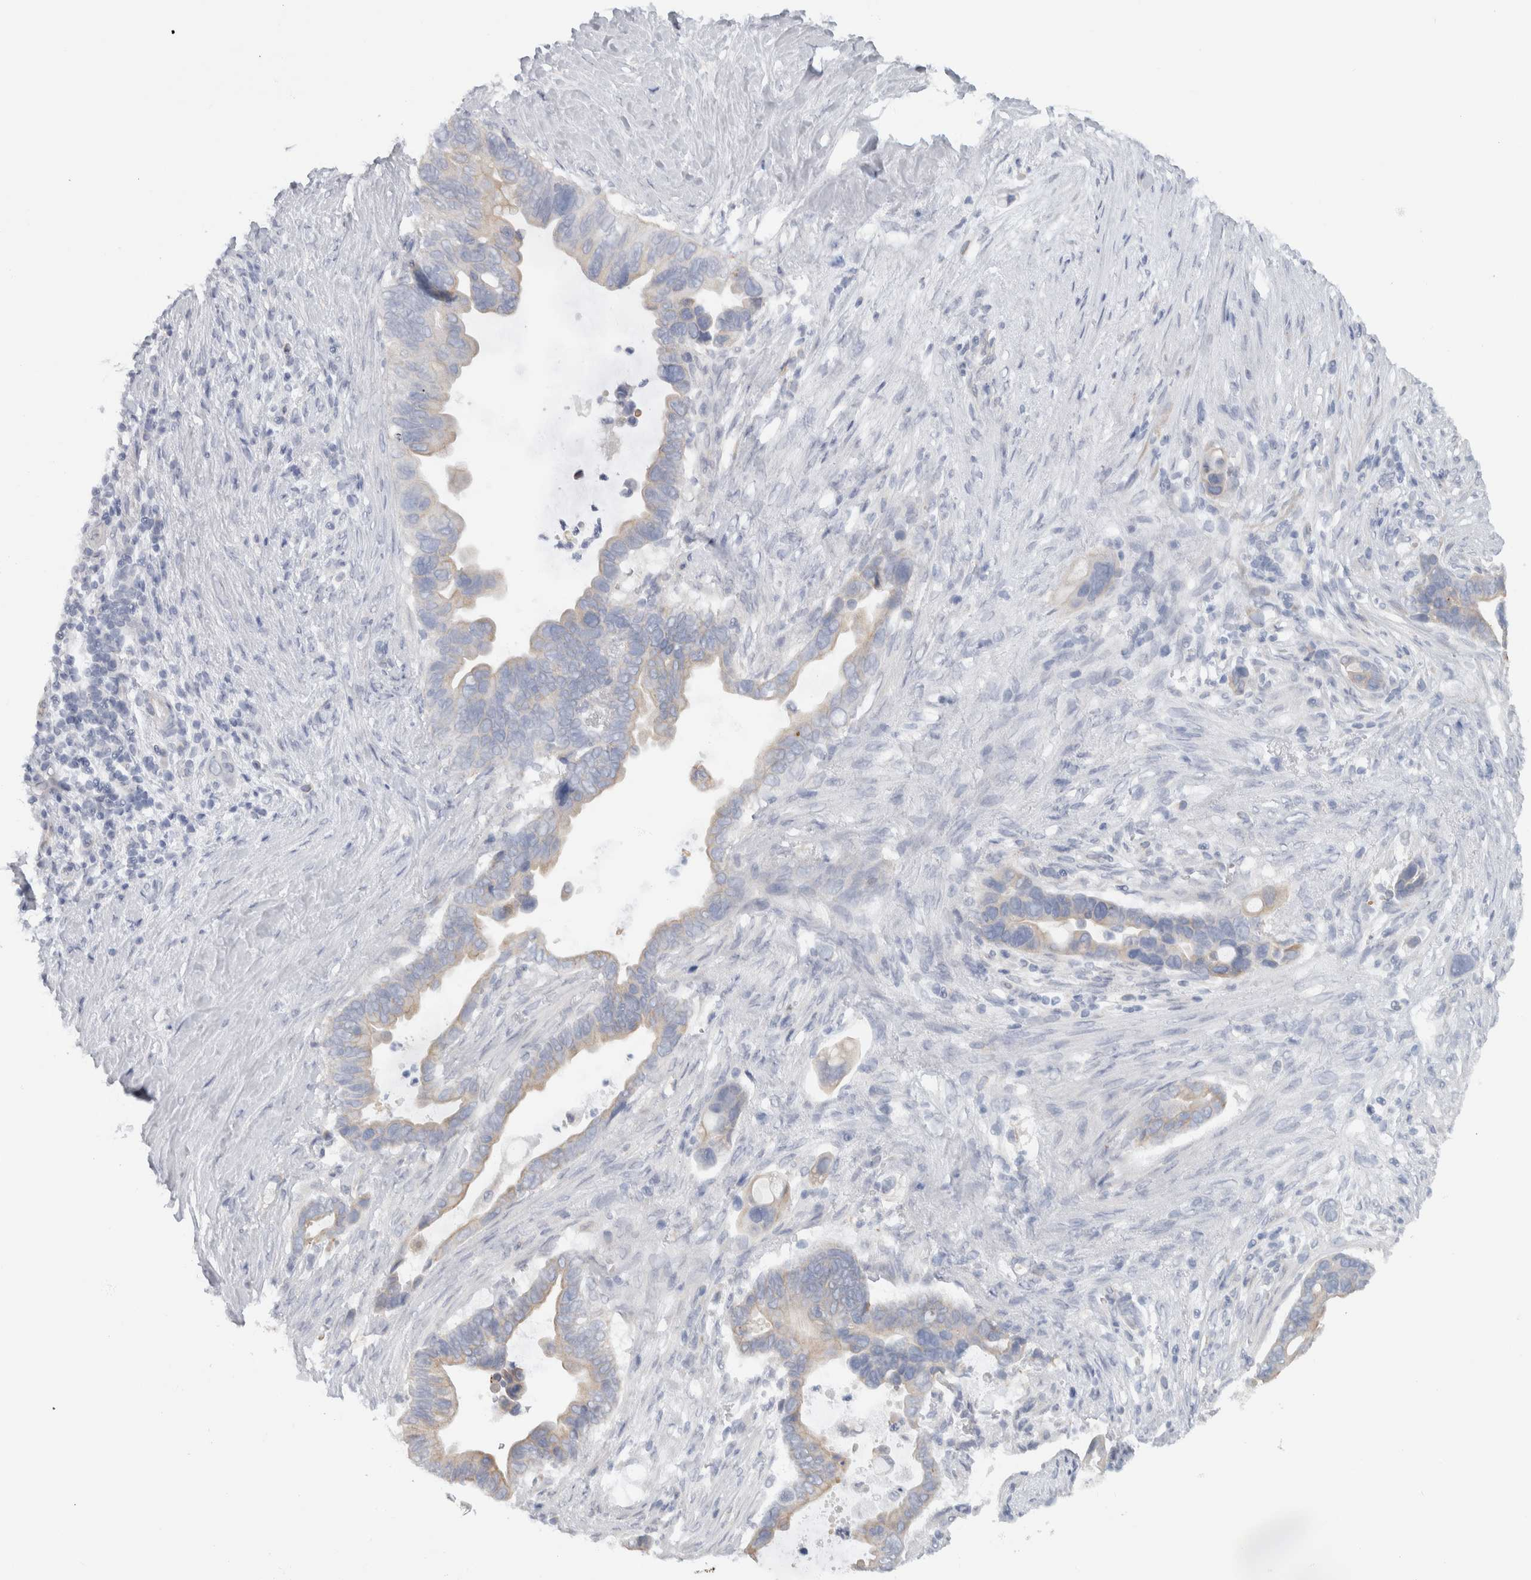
{"staining": {"intensity": "weak", "quantity": "<25%", "location": "cytoplasmic/membranous"}, "tissue": "pancreatic cancer", "cell_type": "Tumor cells", "image_type": "cancer", "snomed": [{"axis": "morphology", "description": "Adenocarcinoma, NOS"}, {"axis": "topography", "description": "Pancreas"}], "caption": "Immunohistochemistry (IHC) image of human pancreatic adenocarcinoma stained for a protein (brown), which displays no positivity in tumor cells.", "gene": "NEFM", "patient": {"sex": "female", "age": 72}}